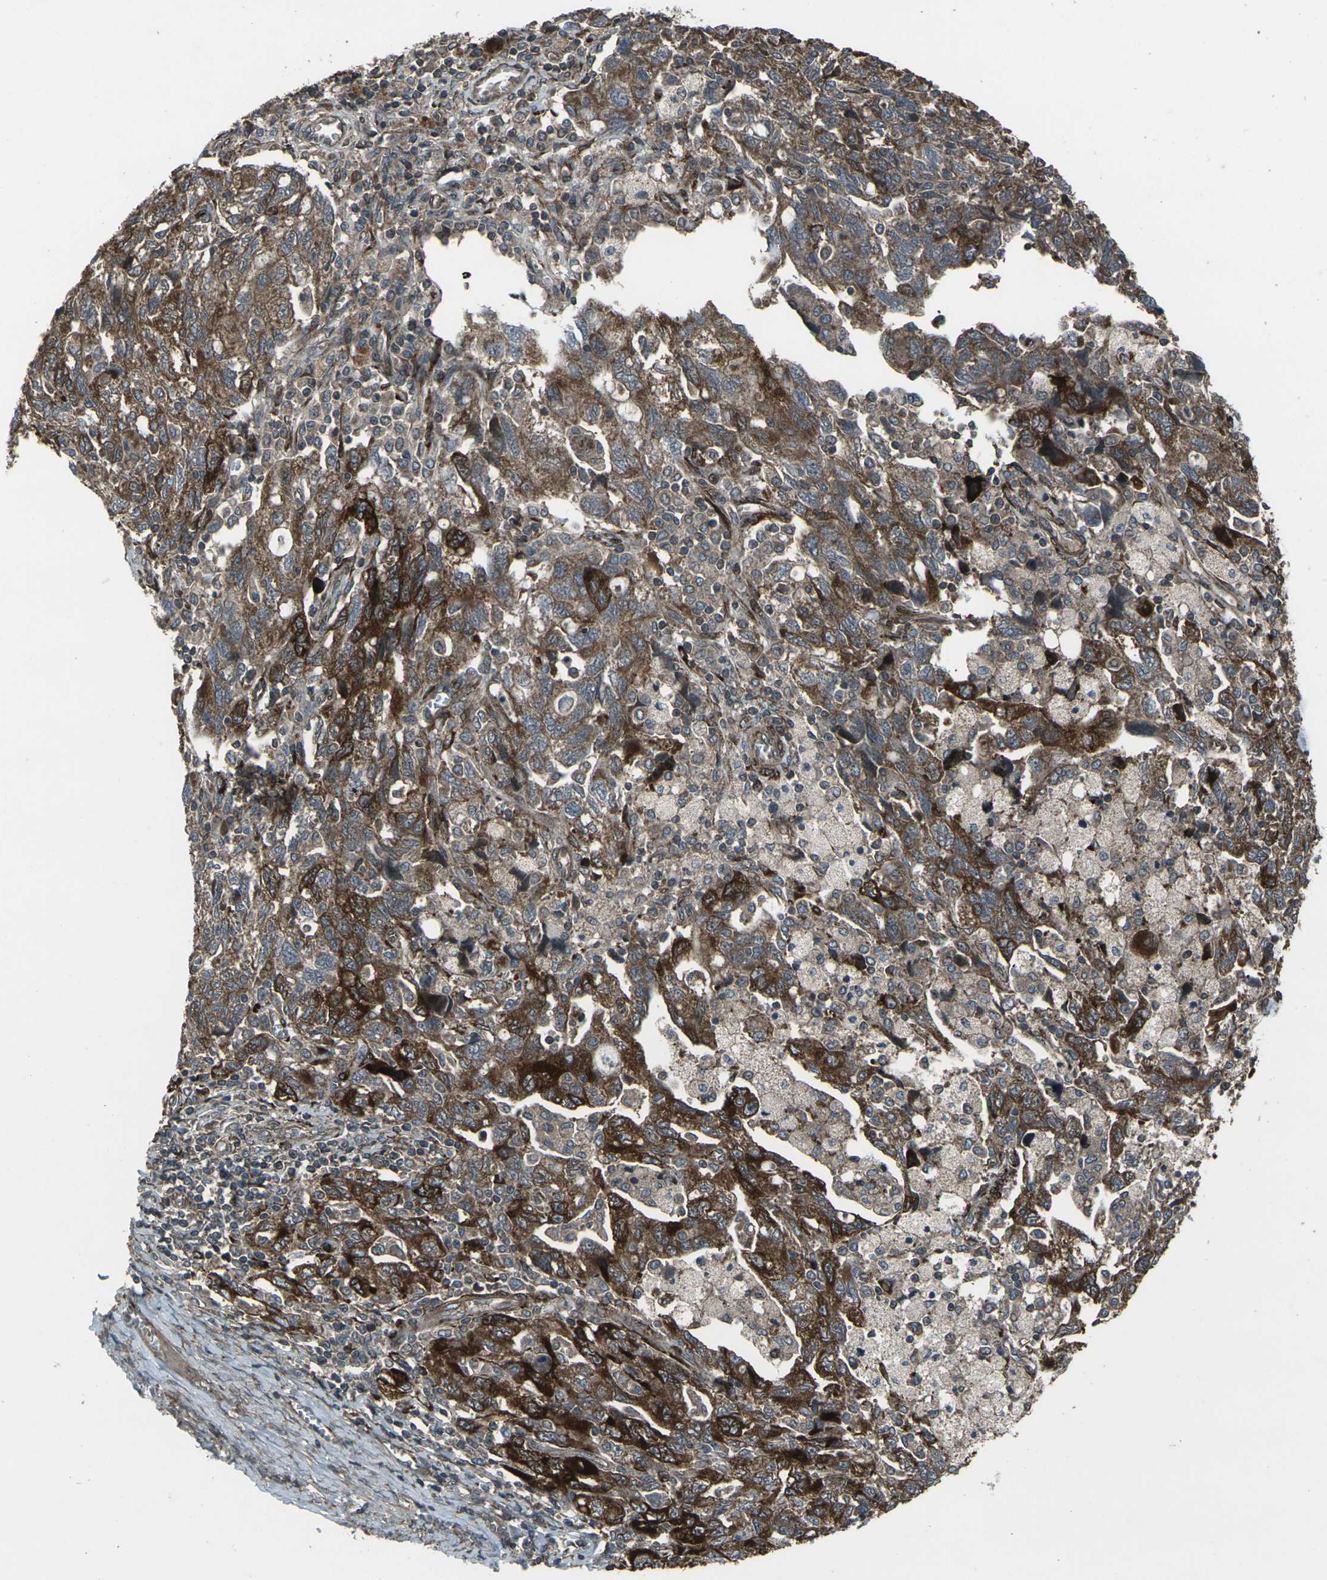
{"staining": {"intensity": "moderate", "quantity": ">75%", "location": "cytoplasmic/membranous"}, "tissue": "ovarian cancer", "cell_type": "Tumor cells", "image_type": "cancer", "snomed": [{"axis": "morphology", "description": "Carcinoma, NOS"}, {"axis": "morphology", "description": "Cystadenocarcinoma, serous, NOS"}, {"axis": "topography", "description": "Ovary"}], "caption": "DAB immunohistochemical staining of human ovarian cancer displays moderate cytoplasmic/membranous protein staining in about >75% of tumor cells. (DAB IHC with brightfield microscopy, high magnification).", "gene": "LSMEM1", "patient": {"sex": "female", "age": 69}}